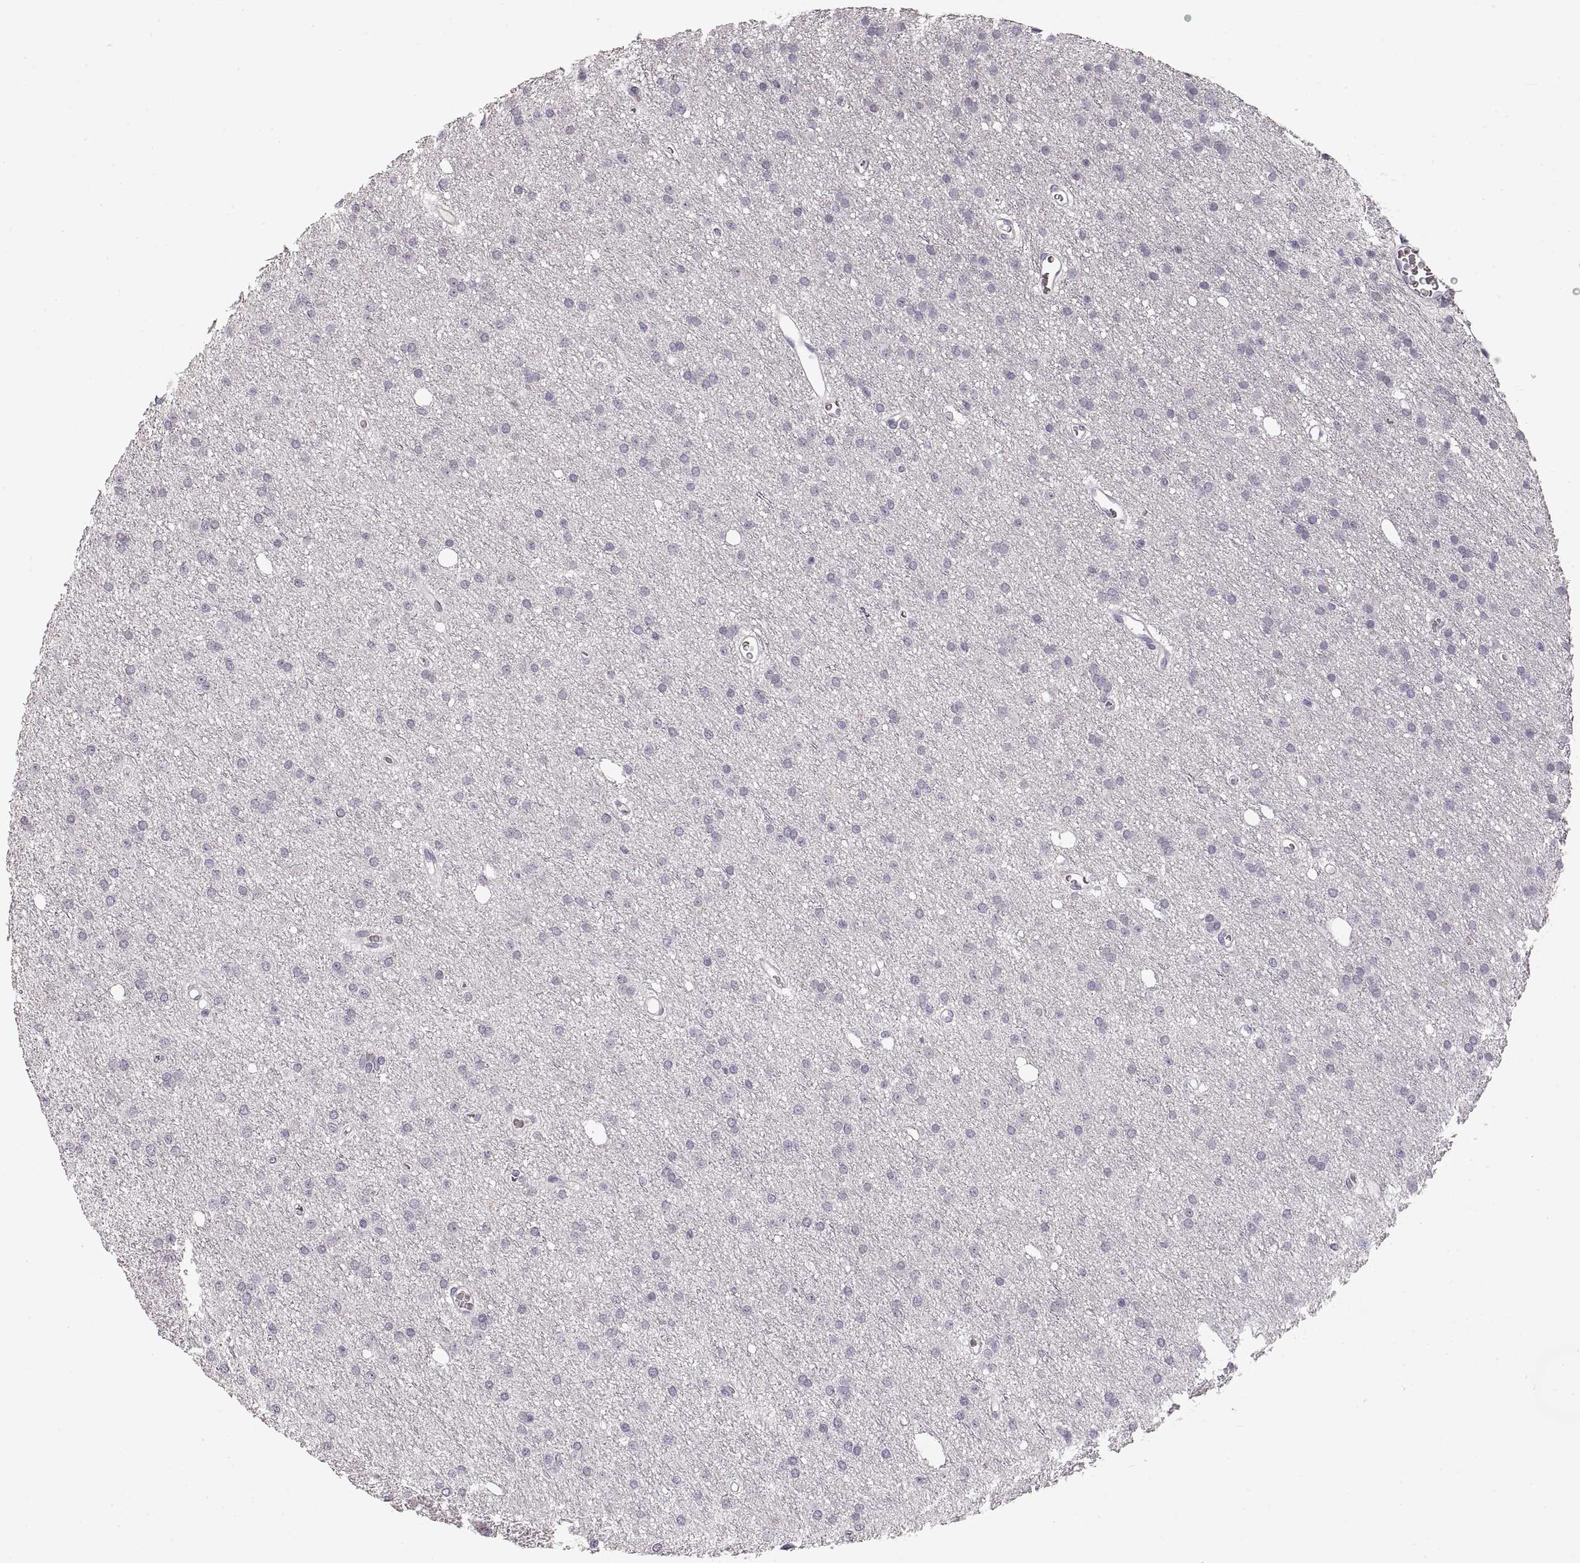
{"staining": {"intensity": "negative", "quantity": "none", "location": "none"}, "tissue": "glioma", "cell_type": "Tumor cells", "image_type": "cancer", "snomed": [{"axis": "morphology", "description": "Glioma, malignant, Low grade"}, {"axis": "topography", "description": "Brain"}], "caption": "Human glioma stained for a protein using immunohistochemistry shows no staining in tumor cells.", "gene": "PCSK2", "patient": {"sex": "male", "age": 27}}